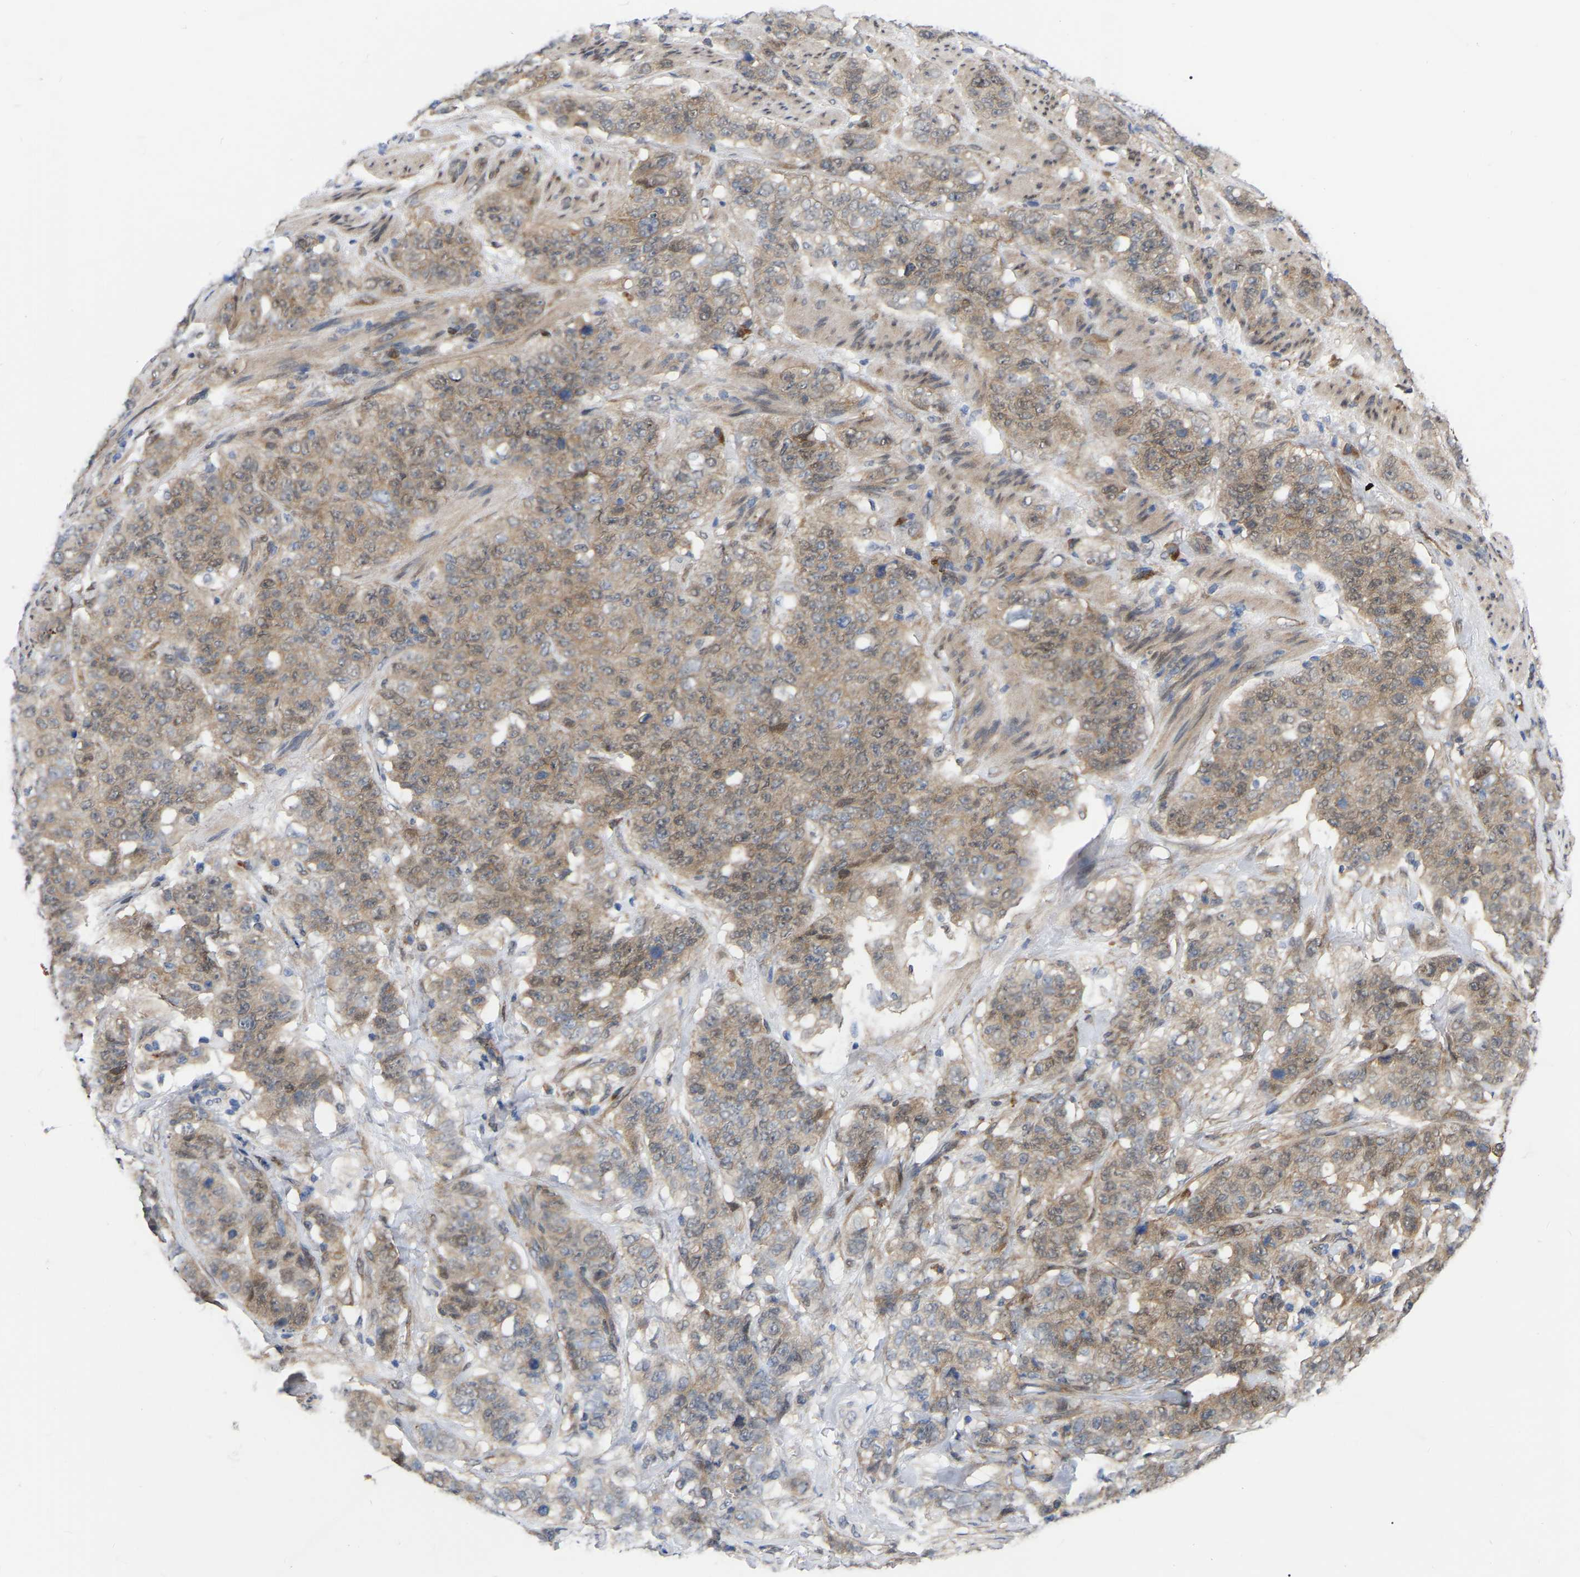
{"staining": {"intensity": "weak", "quantity": ">75%", "location": "cytoplasmic/membranous"}, "tissue": "stomach cancer", "cell_type": "Tumor cells", "image_type": "cancer", "snomed": [{"axis": "morphology", "description": "Adenocarcinoma, NOS"}, {"axis": "topography", "description": "Stomach"}], "caption": "Stomach cancer (adenocarcinoma) stained with immunohistochemistry (IHC) shows weak cytoplasmic/membranous positivity in approximately >75% of tumor cells.", "gene": "UBE4B", "patient": {"sex": "male", "age": 48}}